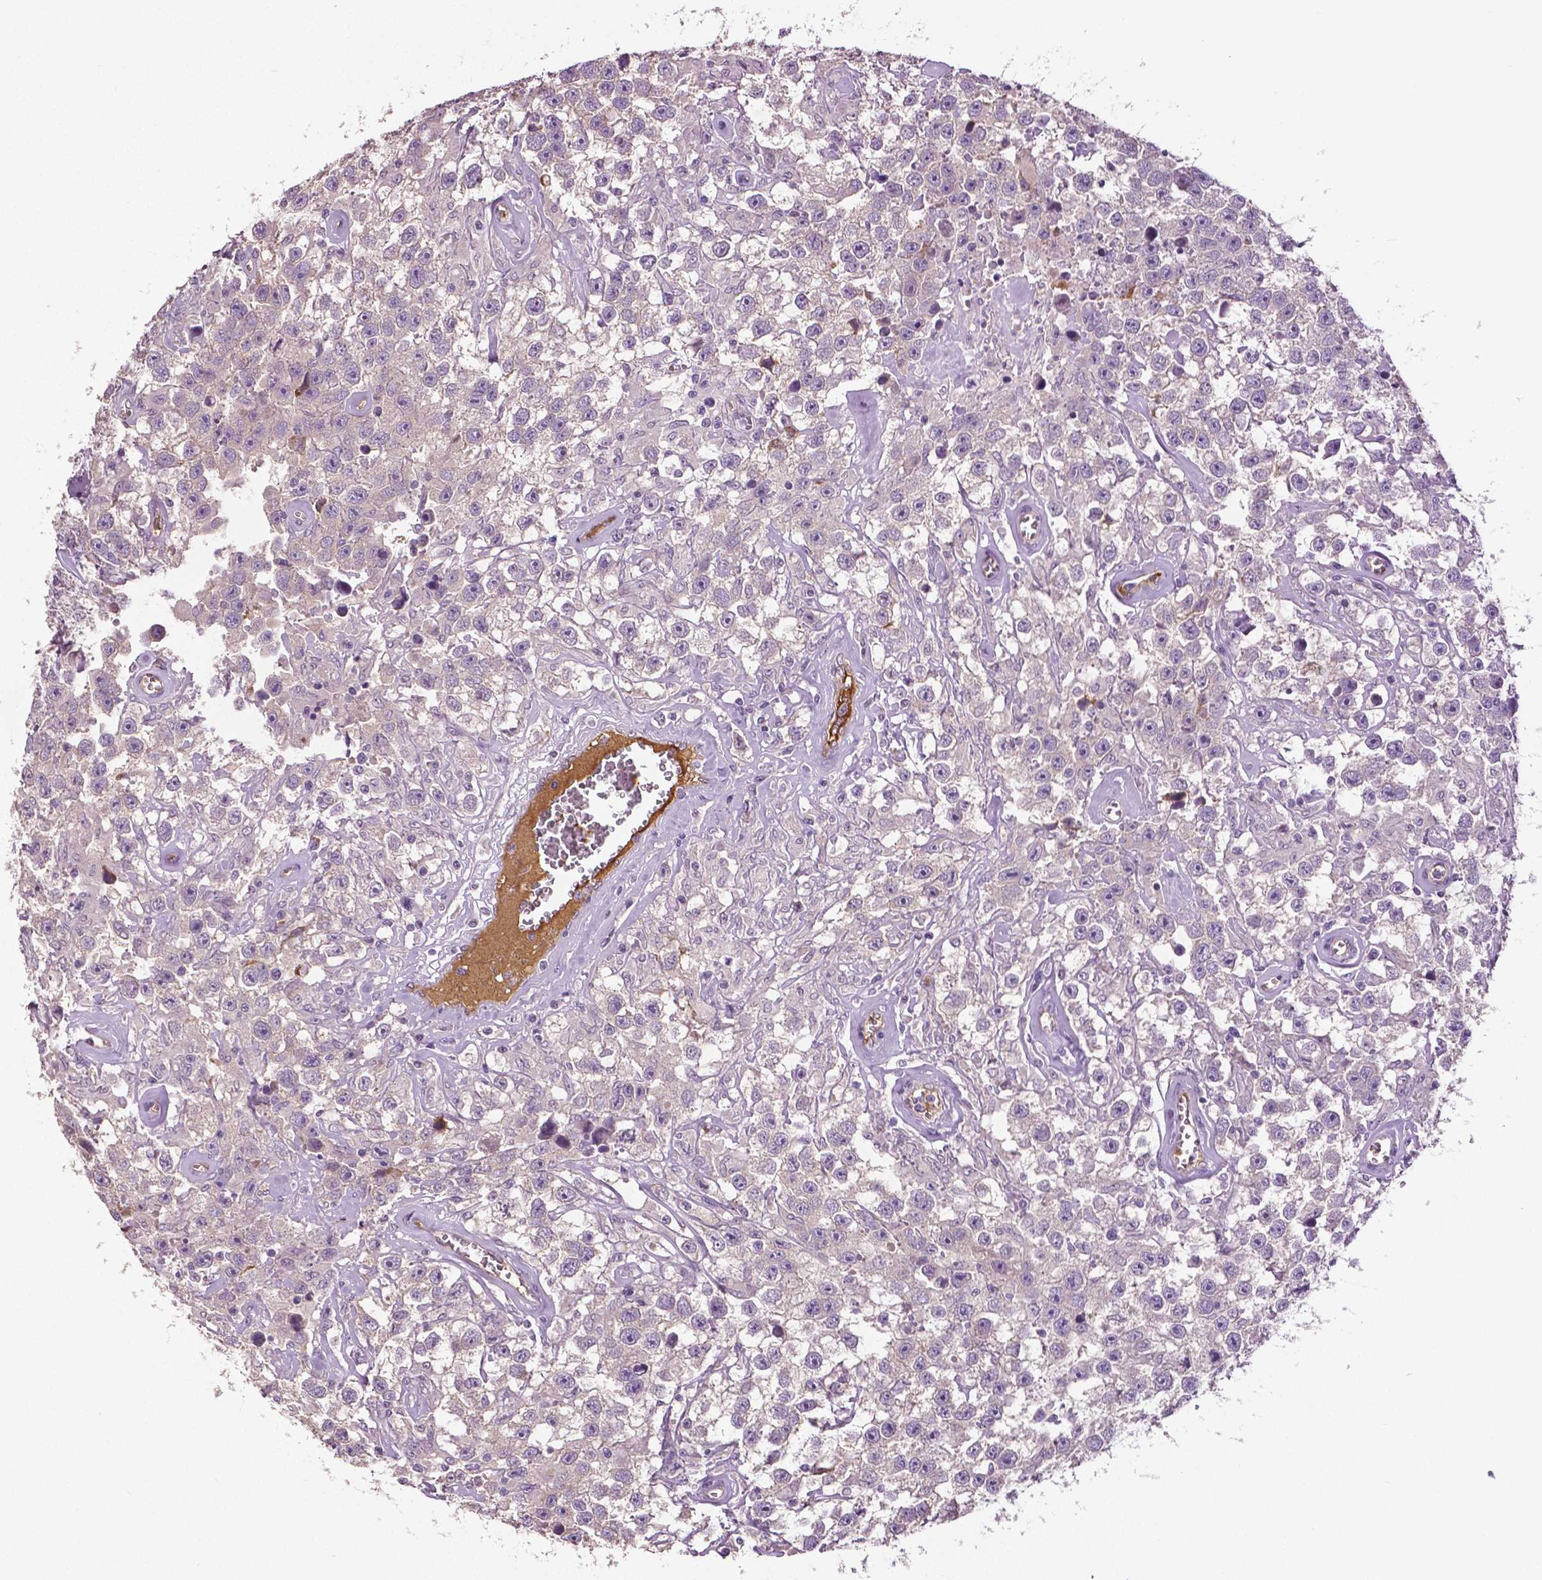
{"staining": {"intensity": "negative", "quantity": "none", "location": "none"}, "tissue": "testis cancer", "cell_type": "Tumor cells", "image_type": "cancer", "snomed": [{"axis": "morphology", "description": "Seminoma, NOS"}, {"axis": "topography", "description": "Testis"}], "caption": "Testis seminoma was stained to show a protein in brown. There is no significant positivity in tumor cells.", "gene": "PTPN5", "patient": {"sex": "male", "age": 43}}